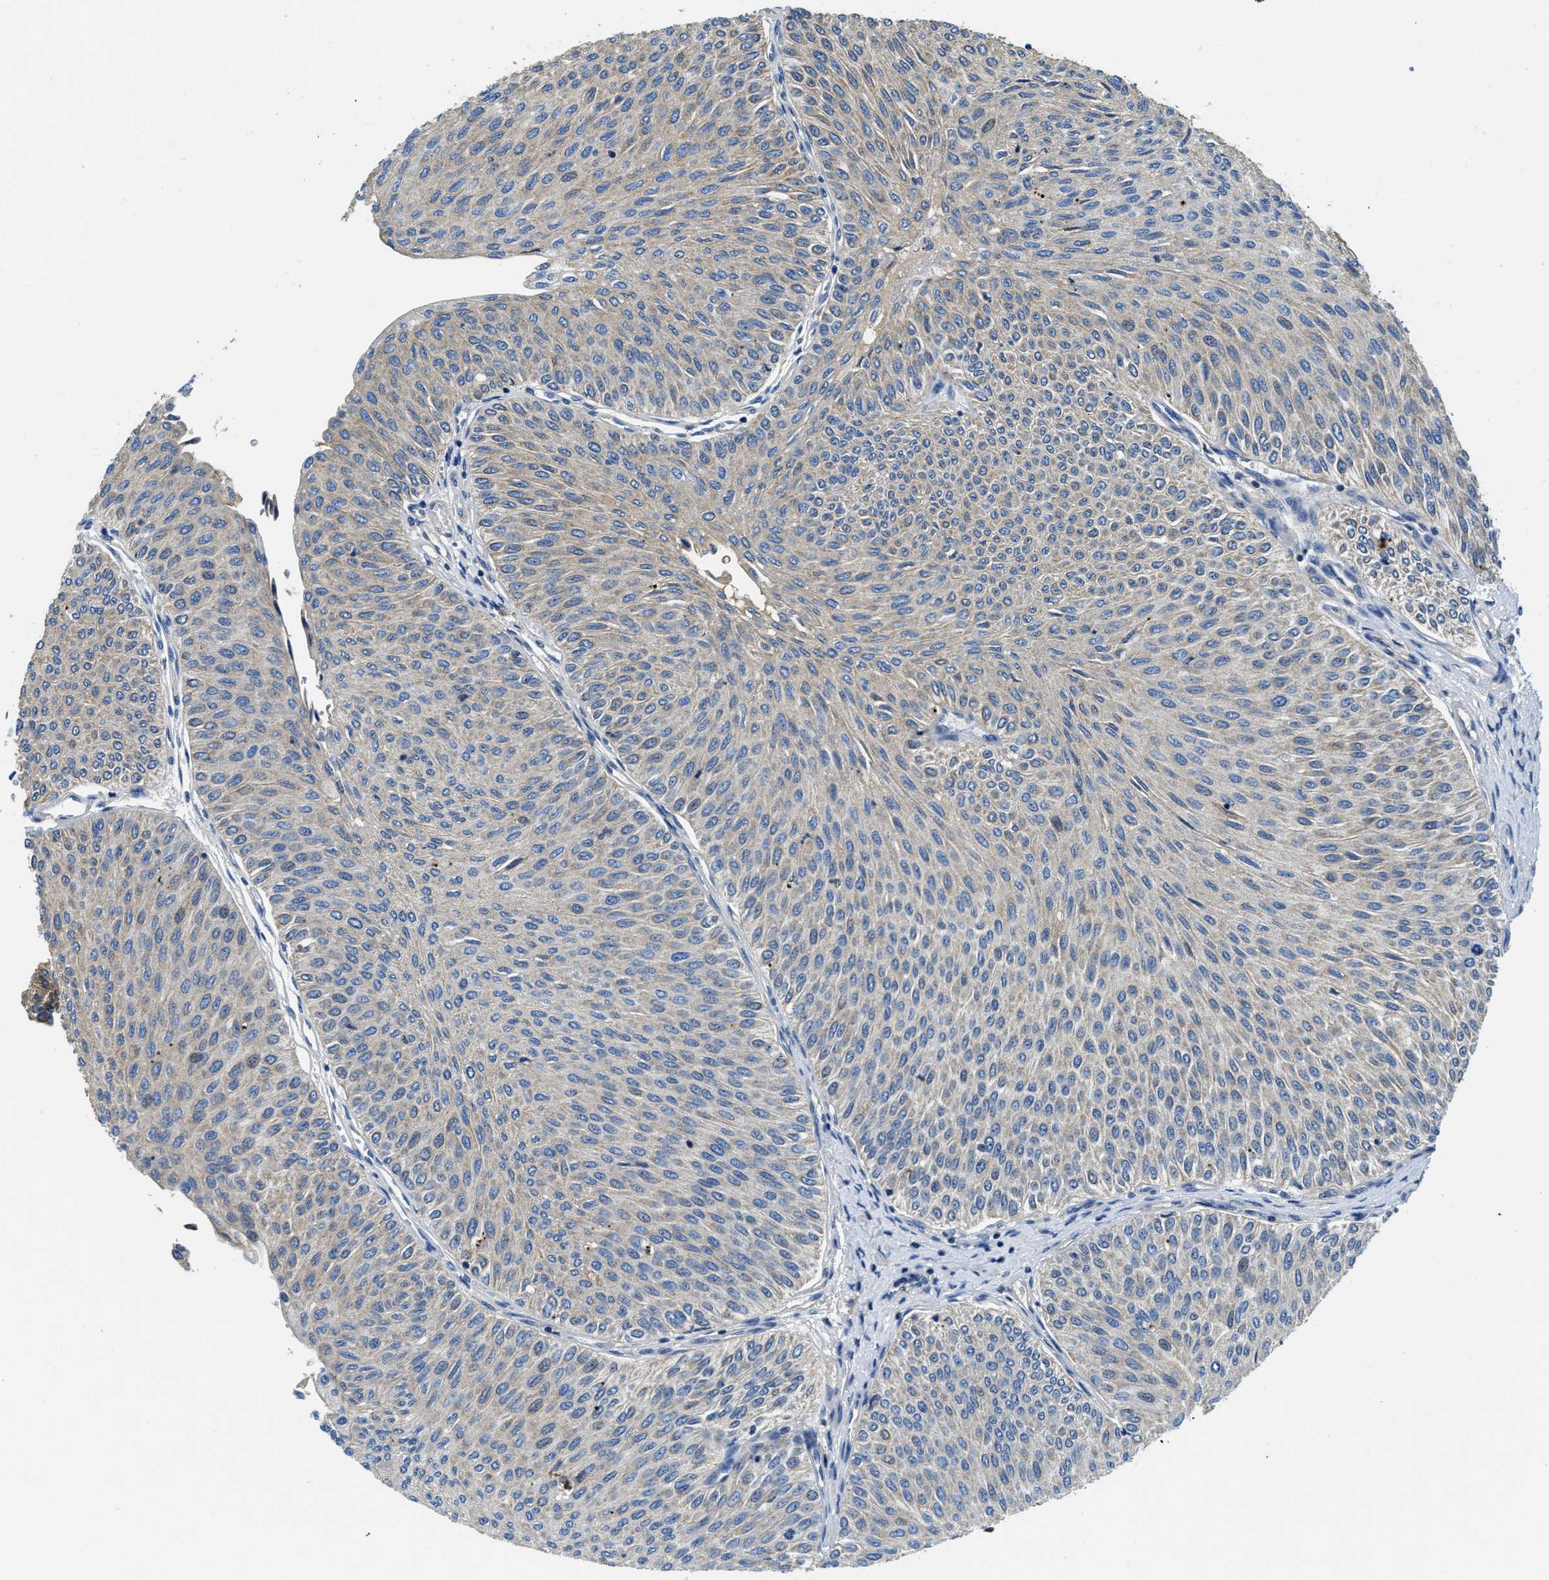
{"staining": {"intensity": "negative", "quantity": "none", "location": "none"}, "tissue": "urothelial cancer", "cell_type": "Tumor cells", "image_type": "cancer", "snomed": [{"axis": "morphology", "description": "Urothelial carcinoma, Low grade"}, {"axis": "topography", "description": "Urinary bladder"}], "caption": "Protein analysis of urothelial carcinoma (low-grade) demonstrates no significant staining in tumor cells.", "gene": "STAT2", "patient": {"sex": "male", "age": 78}}